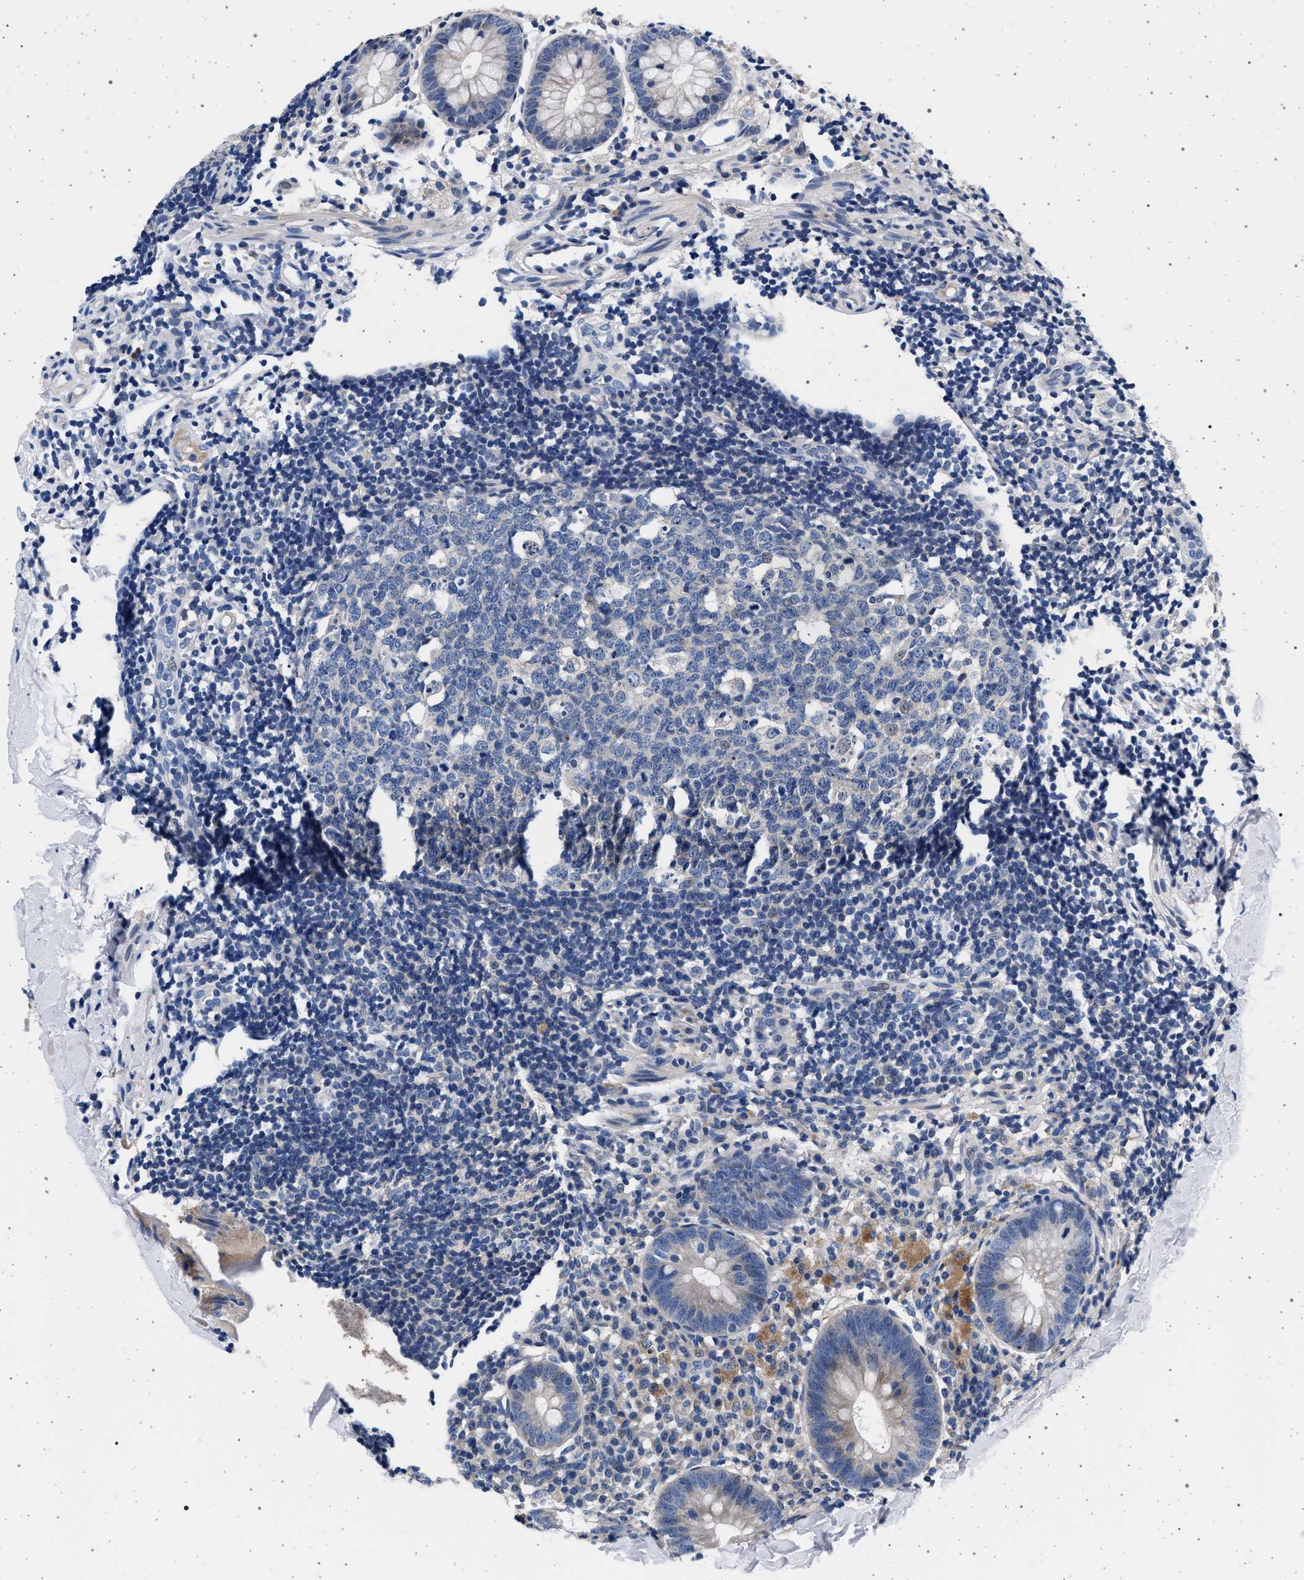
{"staining": {"intensity": "moderate", "quantity": "<25%", "location": "cytoplasmic/membranous"}, "tissue": "appendix", "cell_type": "Glandular cells", "image_type": "normal", "snomed": [{"axis": "morphology", "description": "Normal tissue, NOS"}, {"axis": "topography", "description": "Appendix"}], "caption": "The histopathology image demonstrates a brown stain indicating the presence of a protein in the cytoplasmic/membranous of glandular cells in appendix.", "gene": "MAP3K2", "patient": {"sex": "female", "age": 20}}